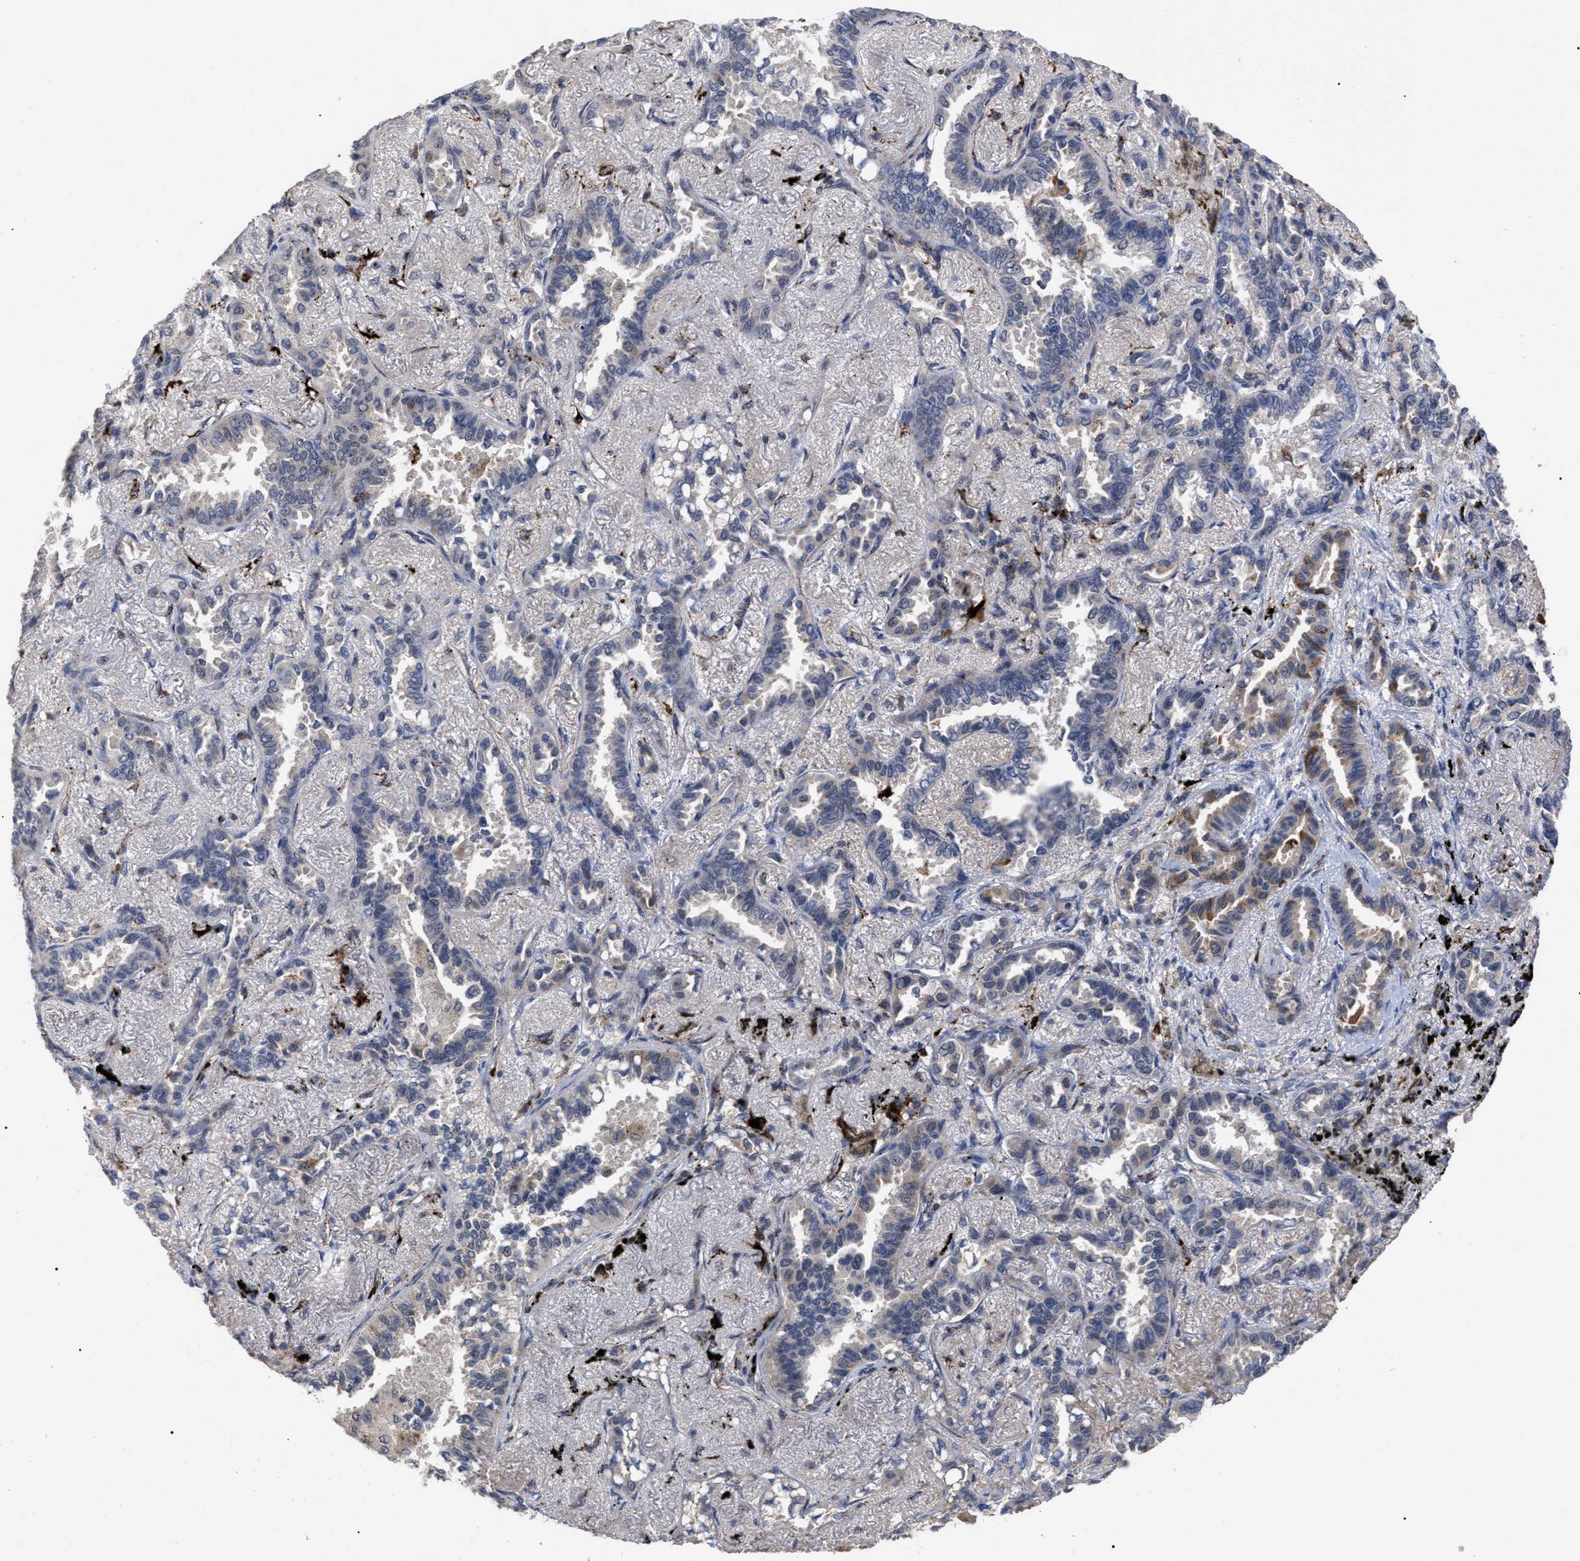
{"staining": {"intensity": "weak", "quantity": "<25%", "location": "cytoplasmic/membranous"}, "tissue": "lung cancer", "cell_type": "Tumor cells", "image_type": "cancer", "snomed": [{"axis": "morphology", "description": "Adenocarcinoma, NOS"}, {"axis": "topography", "description": "Lung"}], "caption": "DAB immunohistochemical staining of lung cancer (adenocarcinoma) exhibits no significant positivity in tumor cells. (Brightfield microscopy of DAB immunohistochemistry at high magnification).", "gene": "UPF1", "patient": {"sex": "male", "age": 59}}